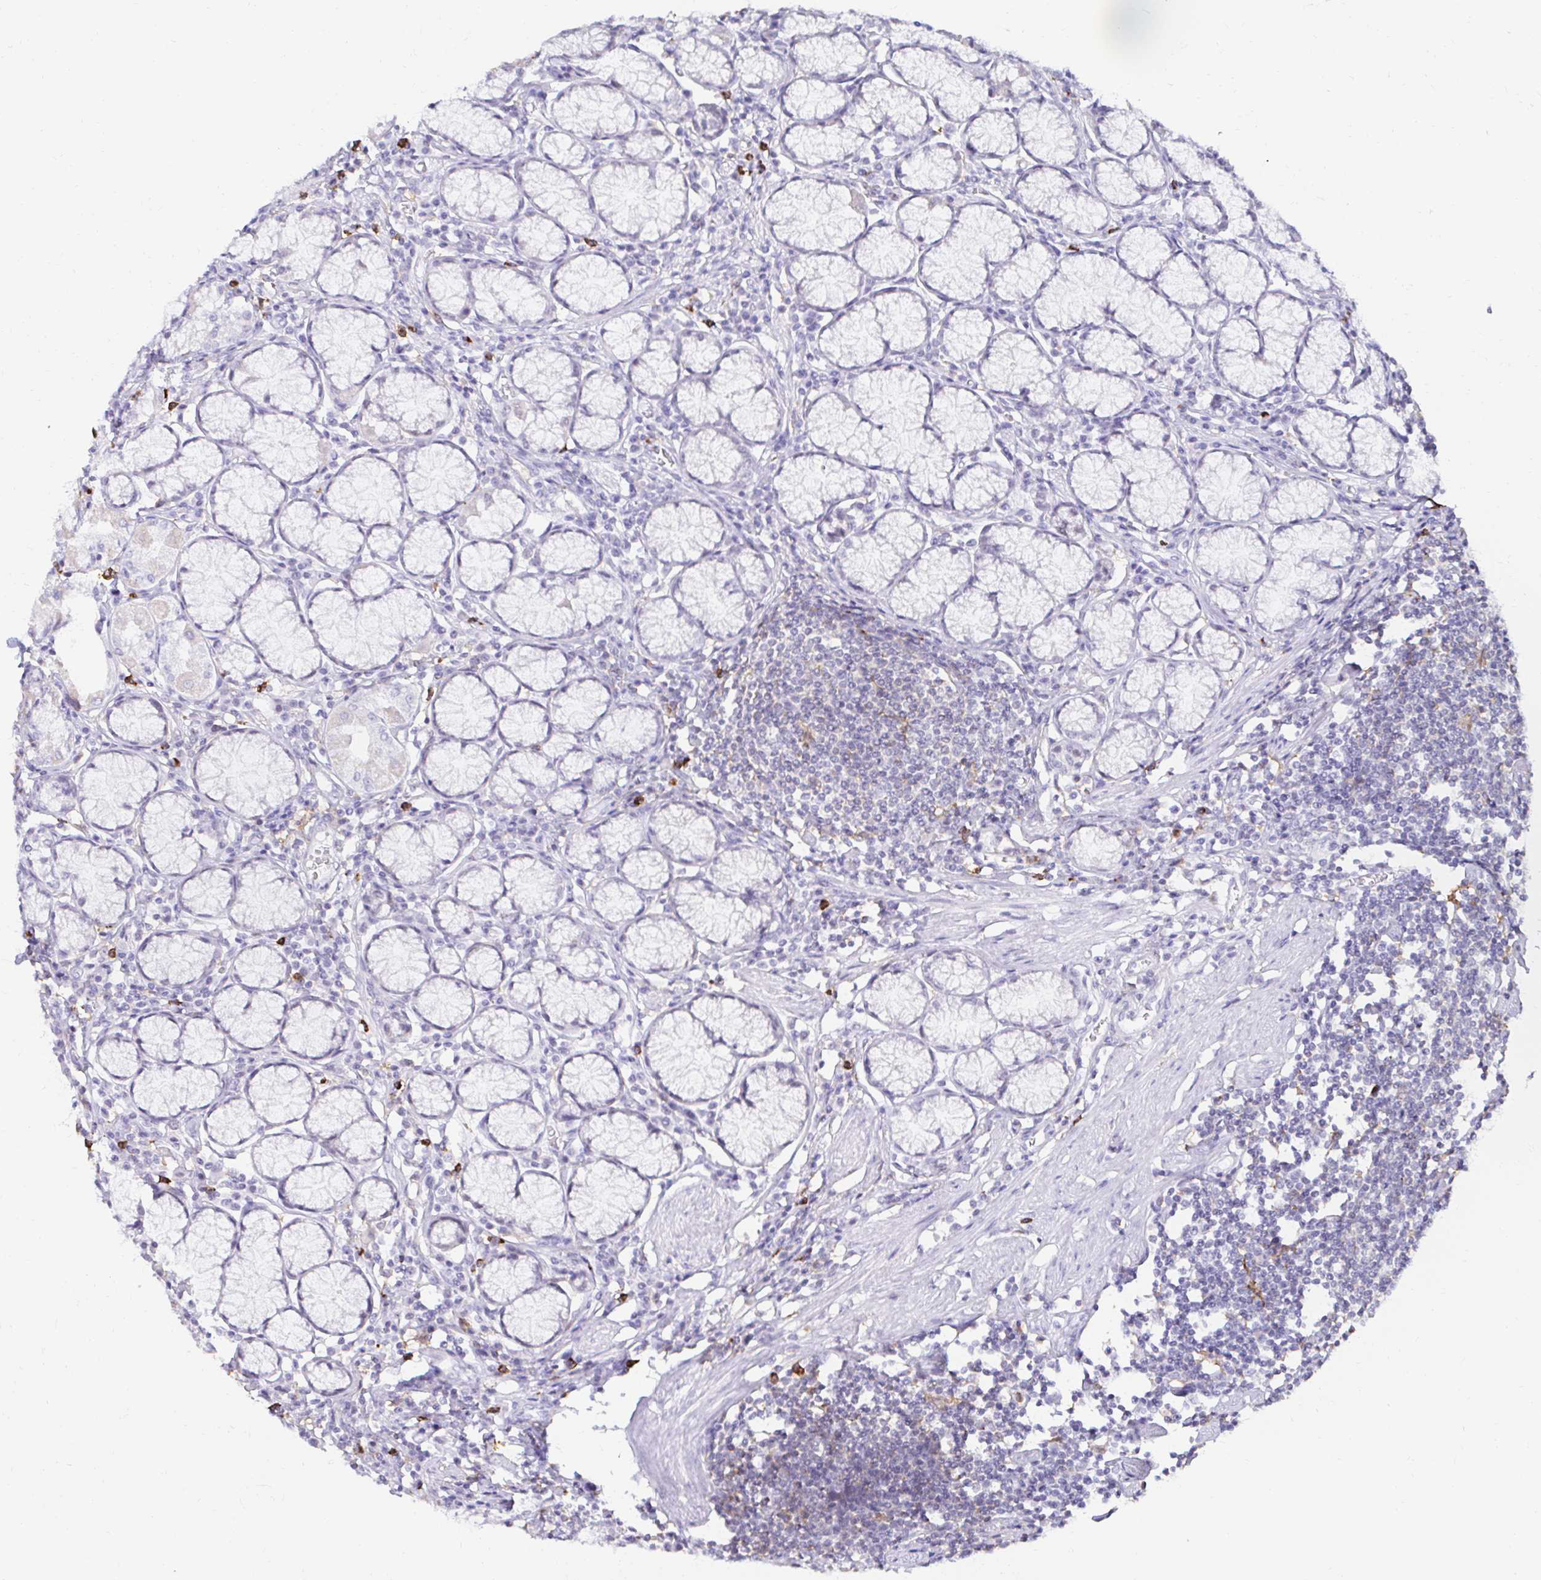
{"staining": {"intensity": "negative", "quantity": "none", "location": "none"}, "tissue": "stomach", "cell_type": "Glandular cells", "image_type": "normal", "snomed": [{"axis": "morphology", "description": "Normal tissue, NOS"}, {"axis": "topography", "description": "Stomach"}], "caption": "Immunohistochemical staining of normal human stomach reveals no significant staining in glandular cells.", "gene": "CYBB", "patient": {"sex": "male", "age": 55}}